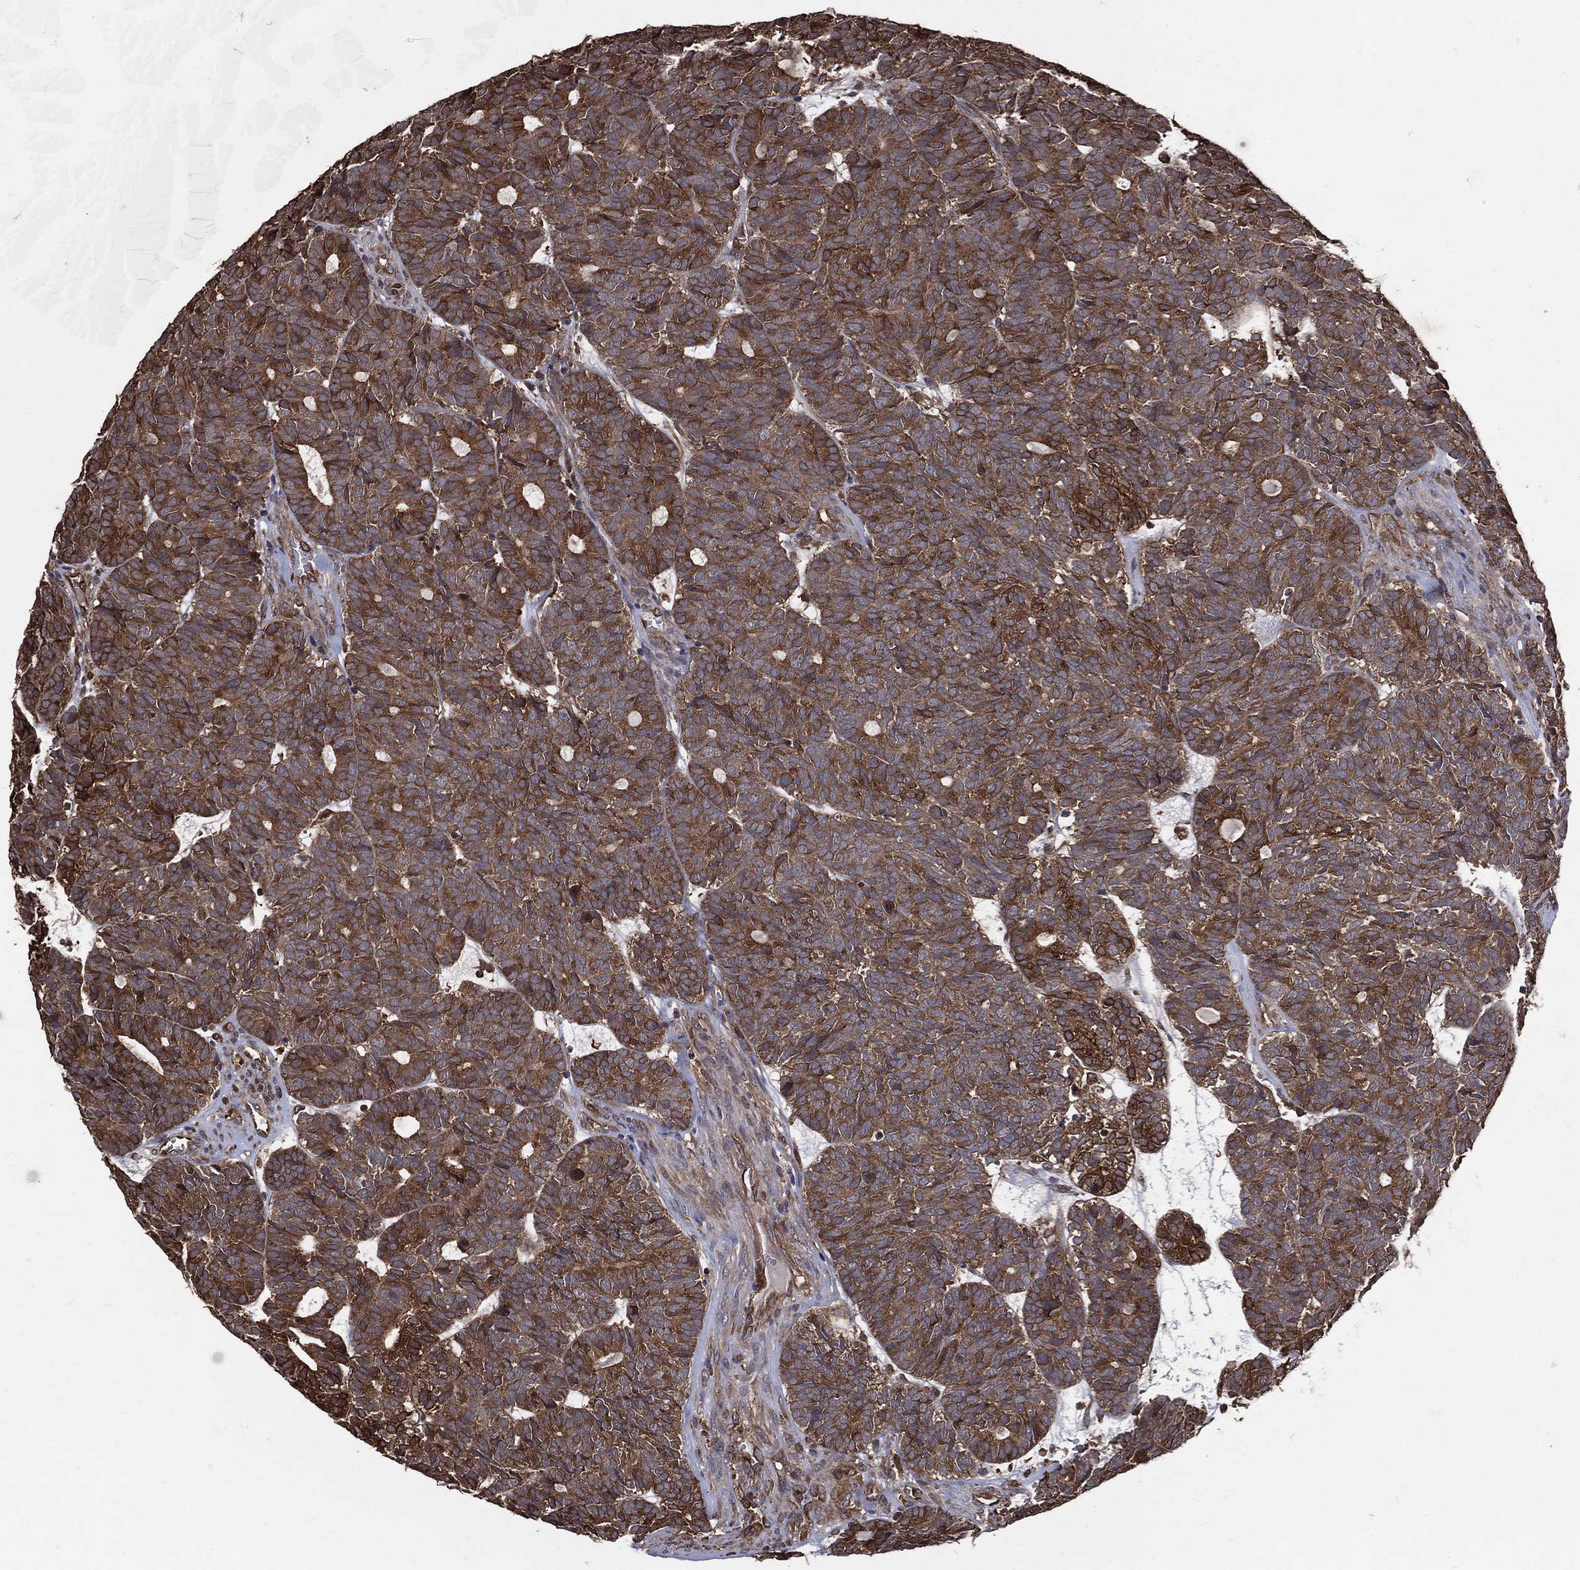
{"staining": {"intensity": "moderate", "quantity": "25%-75%", "location": "cytoplasmic/membranous"}, "tissue": "head and neck cancer", "cell_type": "Tumor cells", "image_type": "cancer", "snomed": [{"axis": "morphology", "description": "Adenocarcinoma, NOS"}, {"axis": "topography", "description": "Head-Neck"}], "caption": "About 25%-75% of tumor cells in human head and neck adenocarcinoma show moderate cytoplasmic/membranous protein positivity as visualized by brown immunohistochemical staining.", "gene": "DPYSL2", "patient": {"sex": "female", "age": 81}}